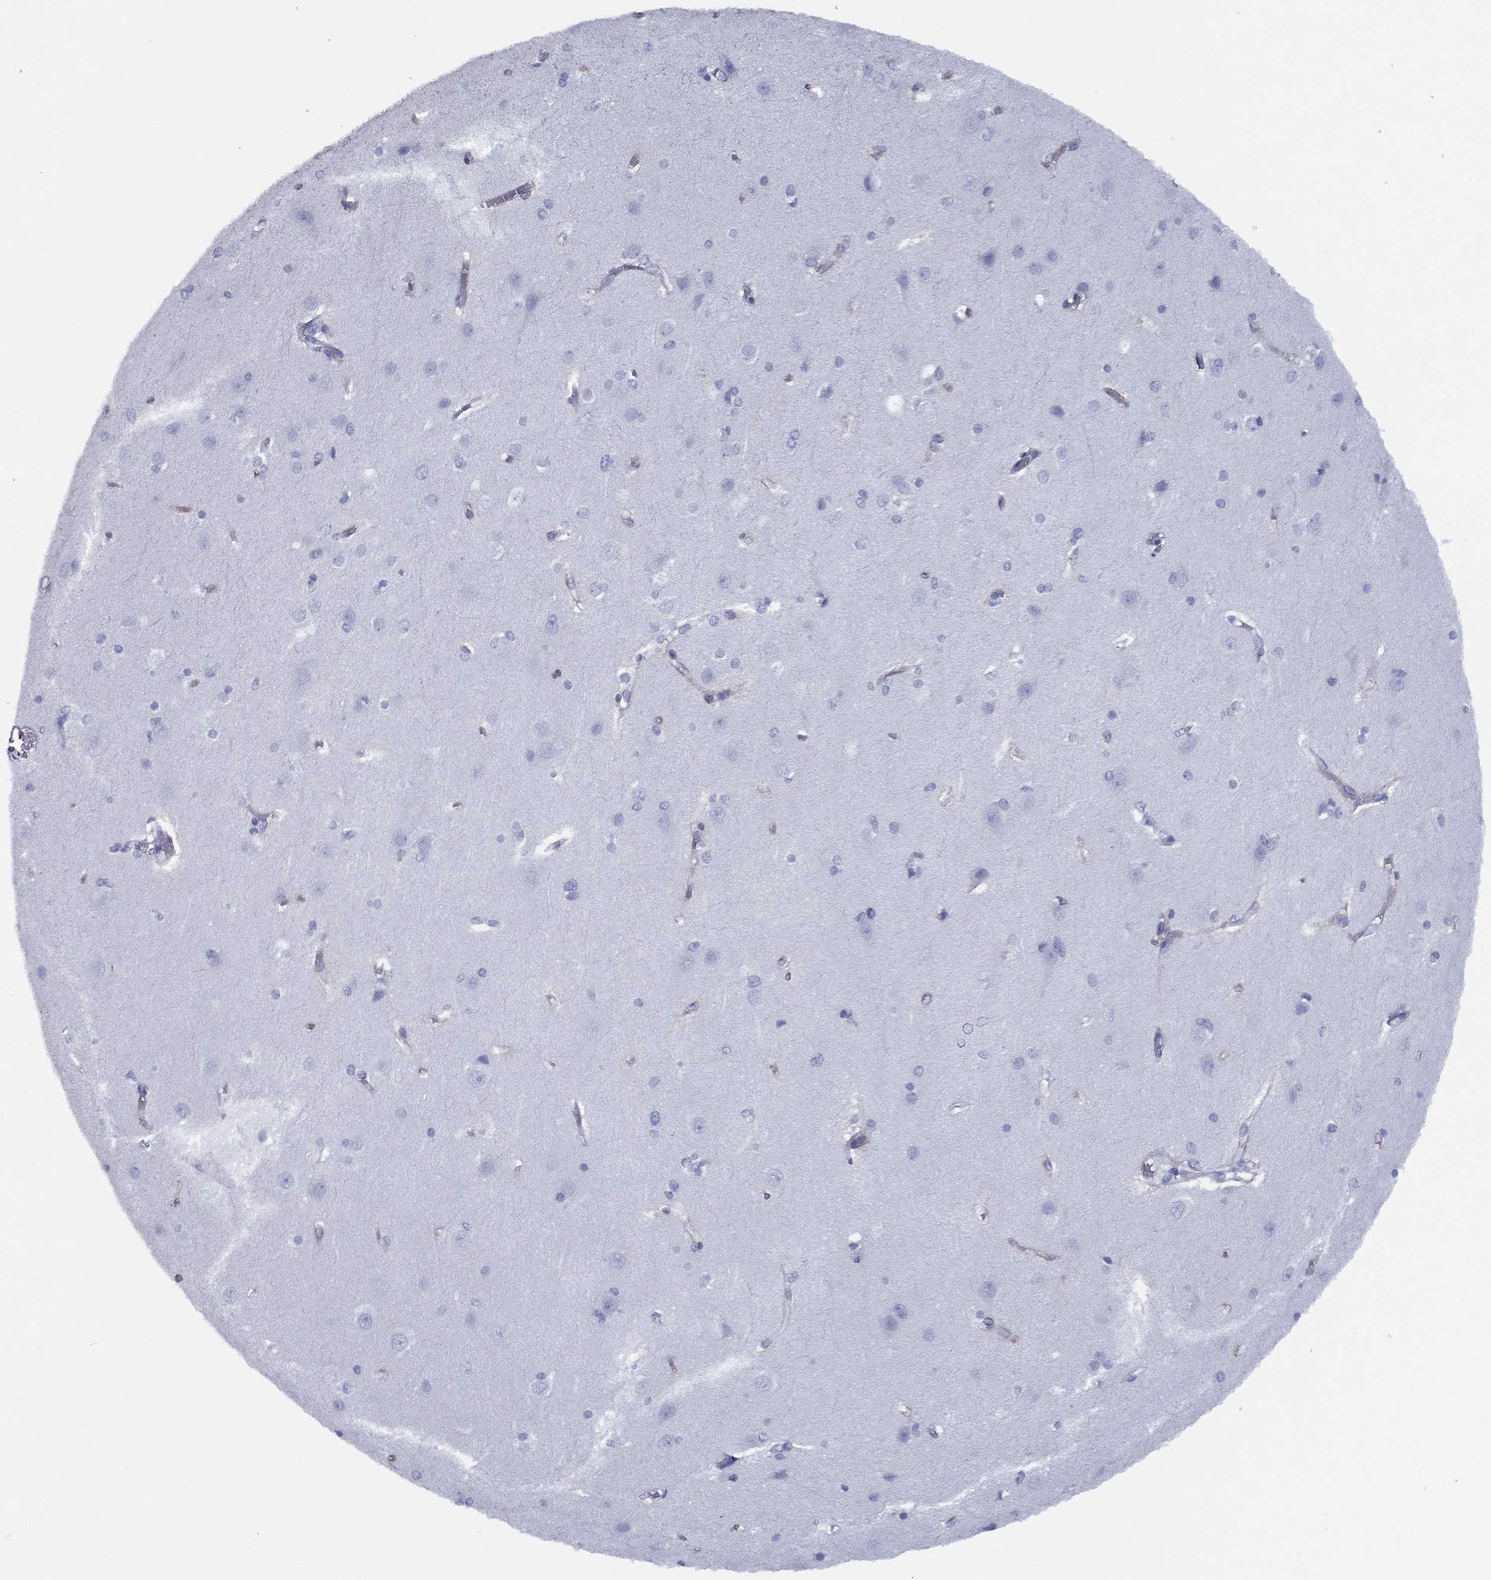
{"staining": {"intensity": "weak", "quantity": "<25%", "location": "cytoplasmic/membranous"}, "tissue": "cerebral cortex", "cell_type": "Endothelial cells", "image_type": "normal", "snomed": [{"axis": "morphology", "description": "Normal tissue, NOS"}, {"axis": "topography", "description": "Cerebral cortex"}], "caption": "This is a histopathology image of immunohistochemistry (IHC) staining of normal cerebral cortex, which shows no positivity in endothelial cells. Brightfield microscopy of IHC stained with DAB (3,3'-diaminobenzidine) (brown) and hematoxylin (blue), captured at high magnification.", "gene": "TMEM252", "patient": {"sex": "male", "age": 37}}